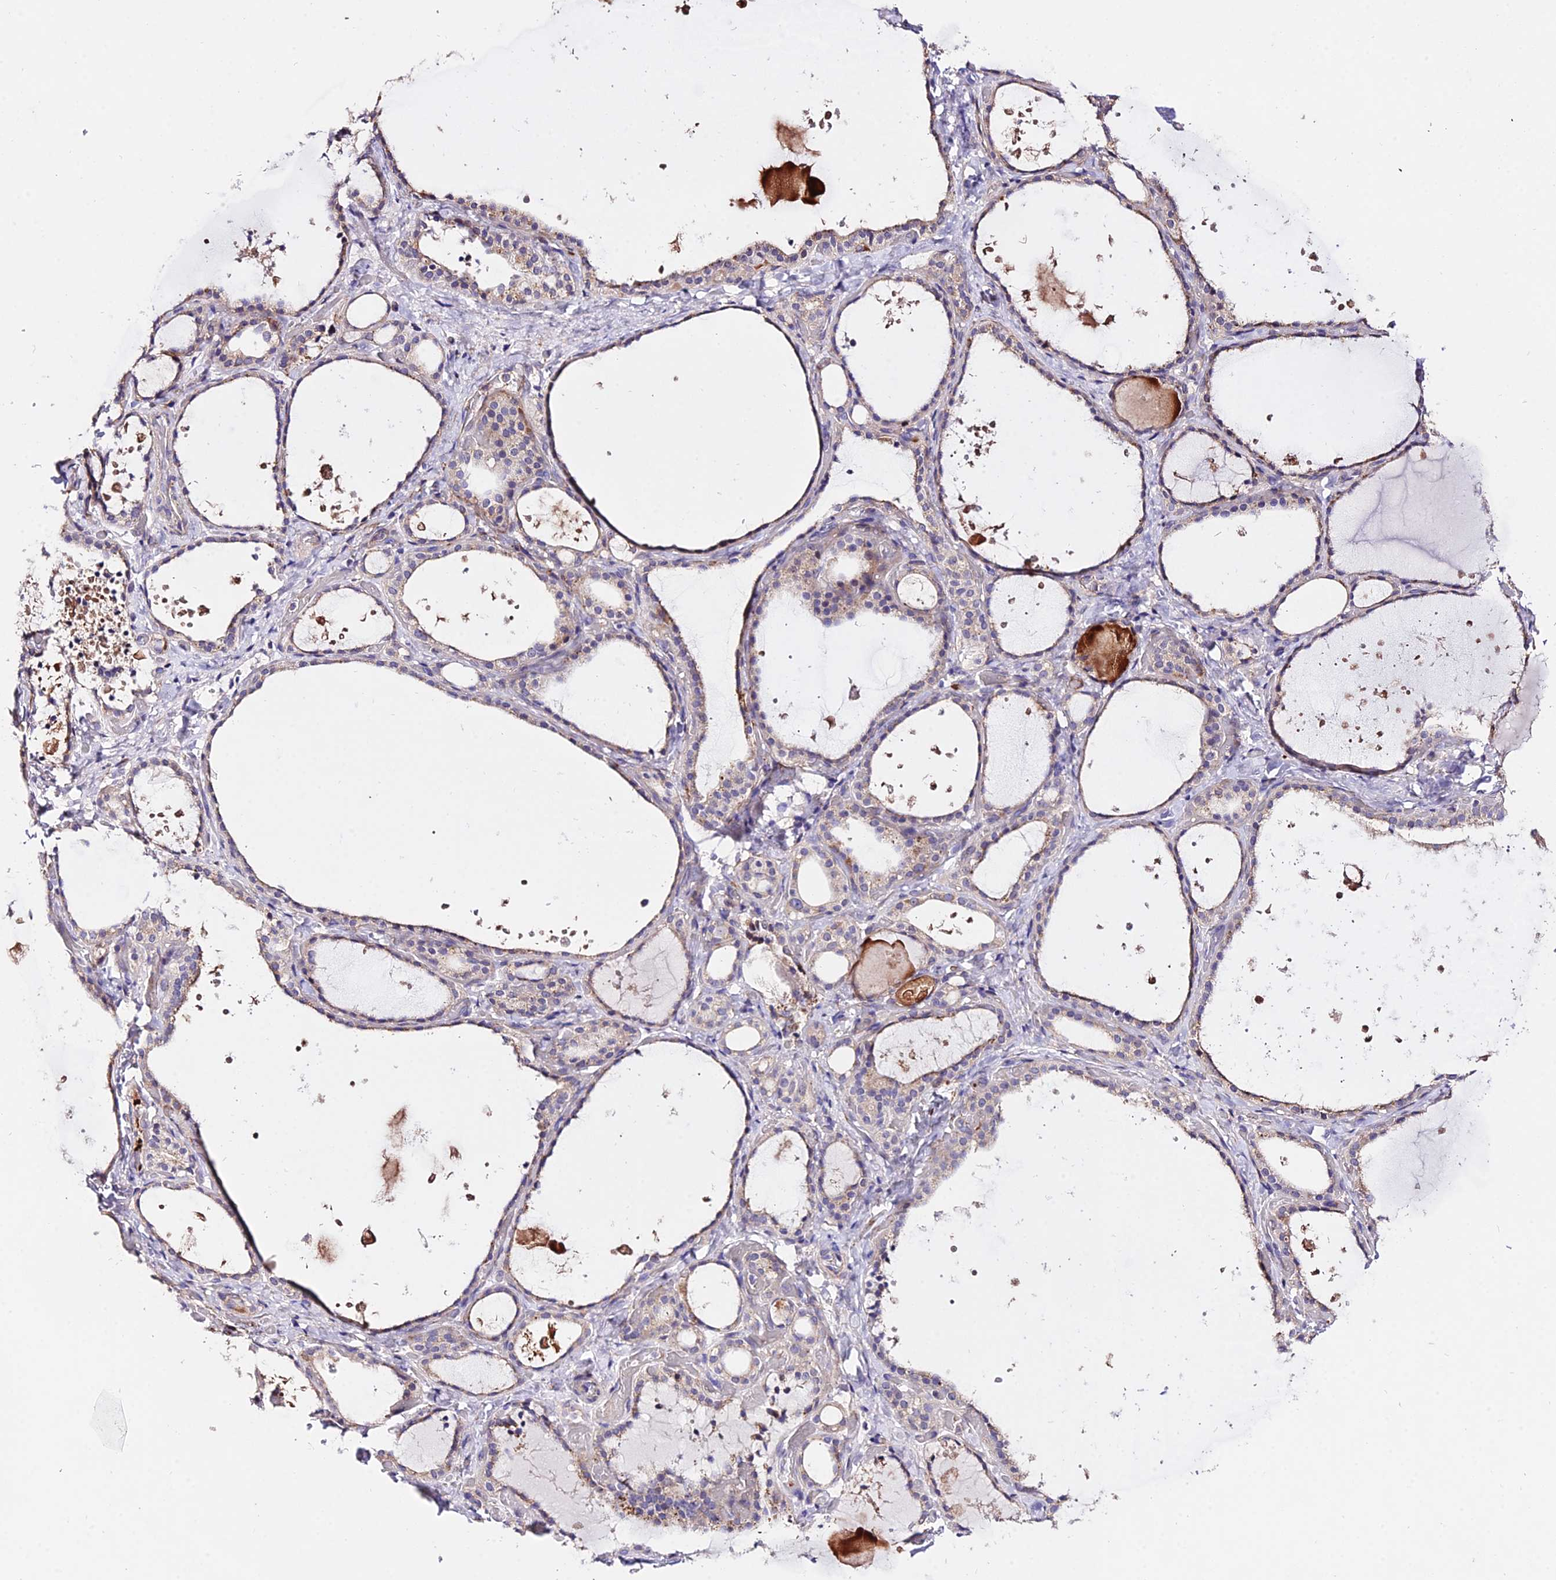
{"staining": {"intensity": "moderate", "quantity": "25%-75%", "location": "cytoplasmic/membranous"}, "tissue": "thyroid gland", "cell_type": "Glandular cells", "image_type": "normal", "snomed": [{"axis": "morphology", "description": "Normal tissue, NOS"}, {"axis": "topography", "description": "Thyroid gland"}], "caption": "An image of thyroid gland stained for a protein exhibits moderate cytoplasmic/membranous brown staining in glandular cells. (Stains: DAB in brown, nuclei in blue, Microscopy: brightfield microscopy at high magnification).", "gene": "WDR5B", "patient": {"sex": "female", "age": 44}}